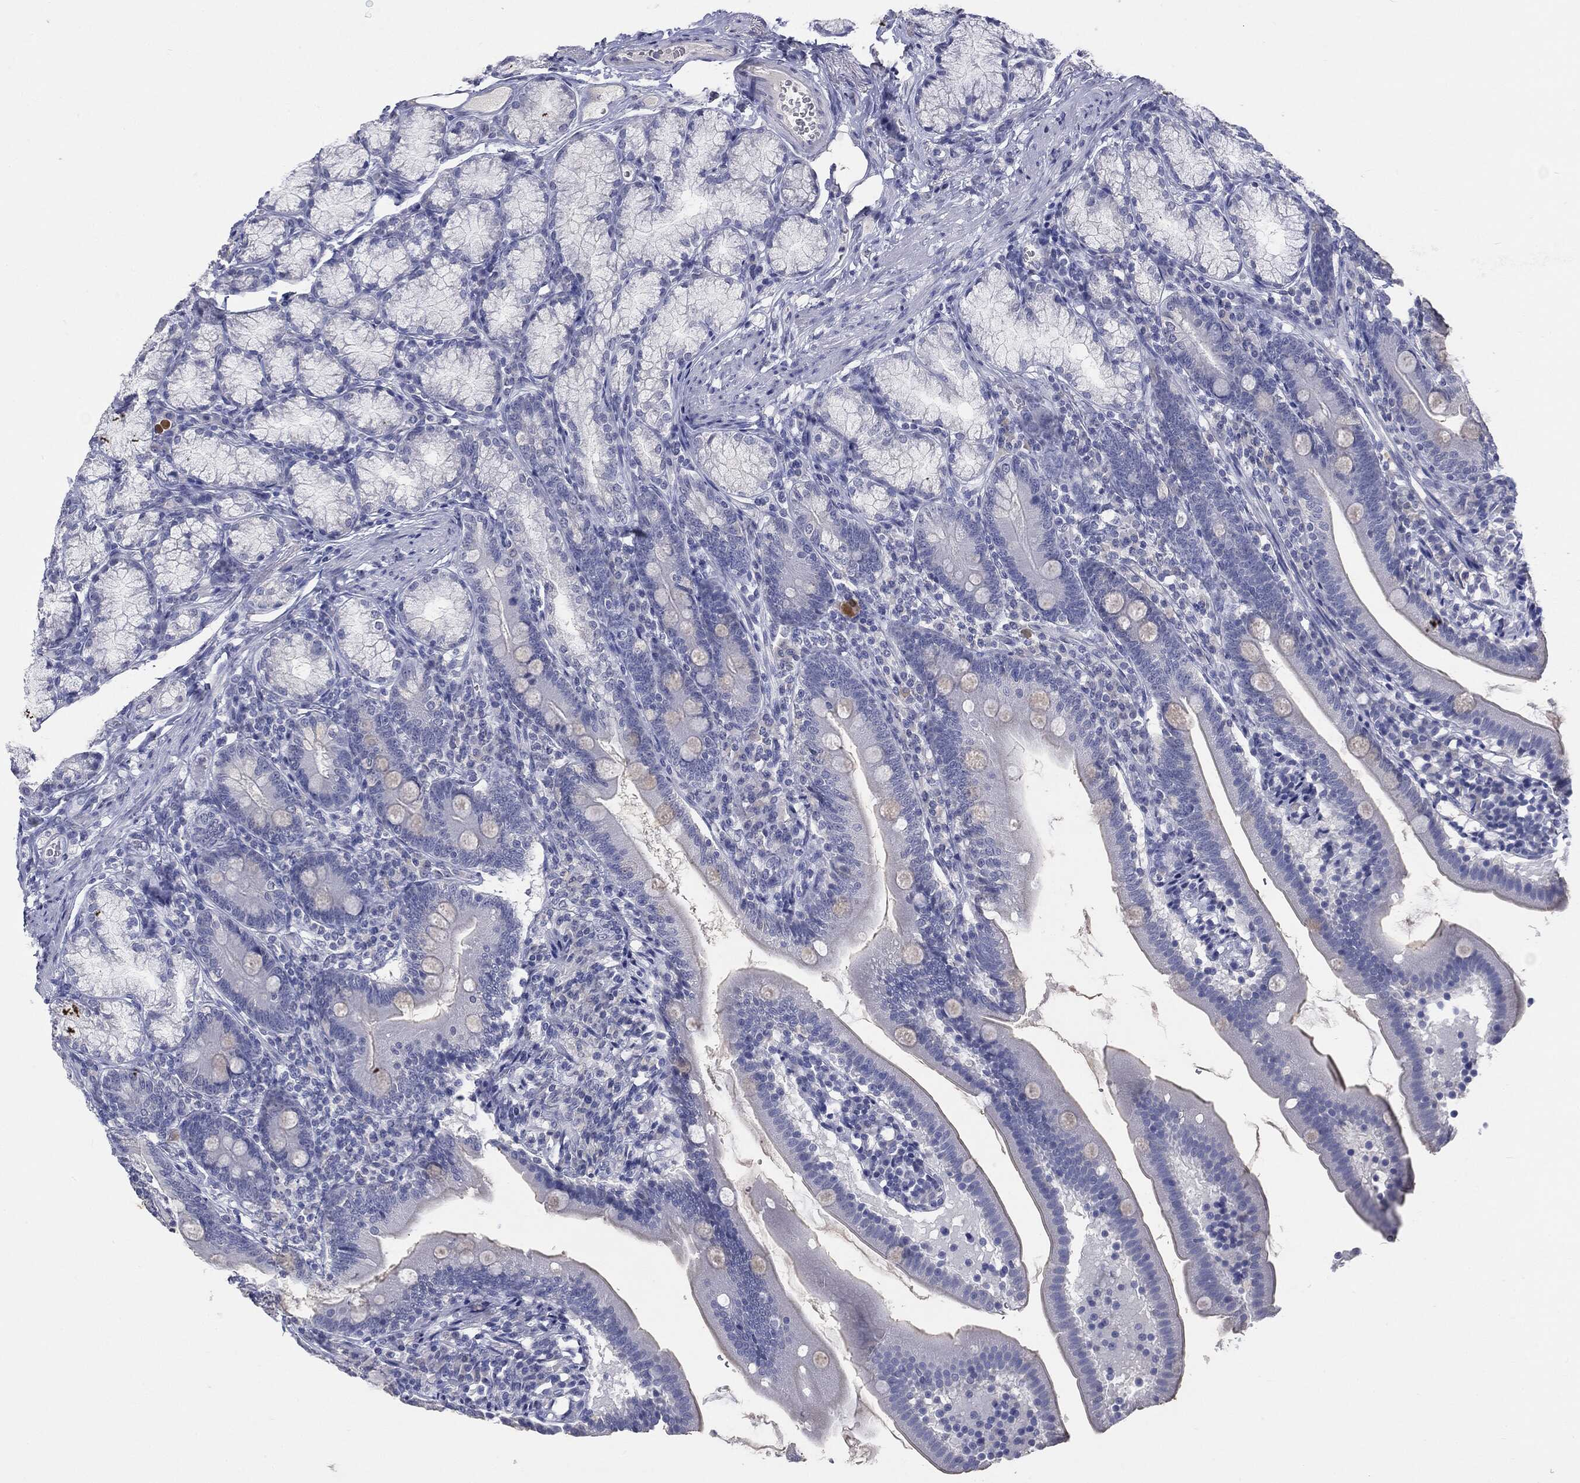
{"staining": {"intensity": "negative", "quantity": "none", "location": "none"}, "tissue": "duodenum", "cell_type": "Glandular cells", "image_type": "normal", "snomed": [{"axis": "morphology", "description": "Normal tissue, NOS"}, {"axis": "topography", "description": "Duodenum"}], "caption": "Protein analysis of benign duodenum reveals no significant expression in glandular cells.", "gene": "TSHB", "patient": {"sex": "female", "age": 67}}